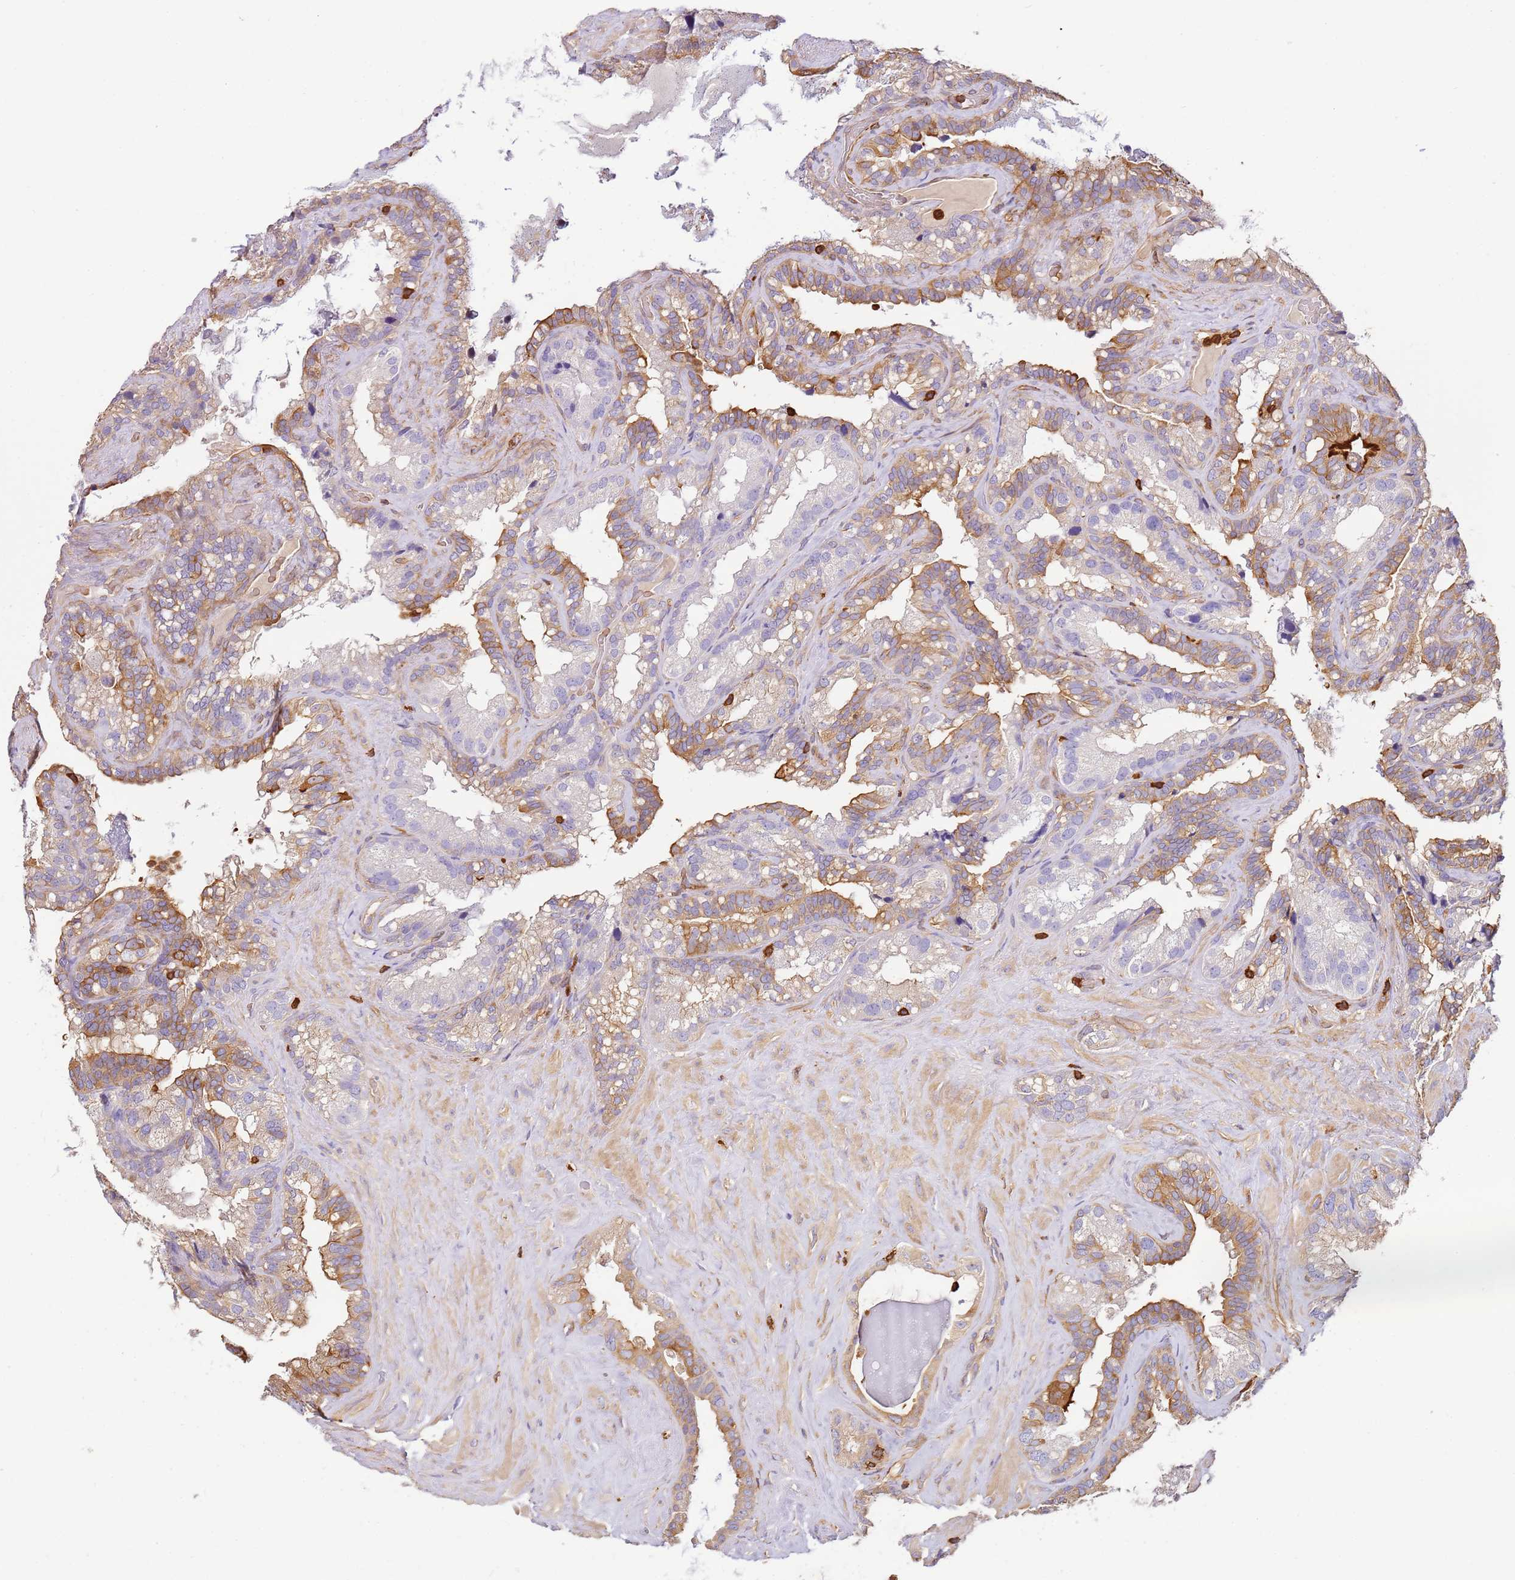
{"staining": {"intensity": "moderate", "quantity": "25%-75%", "location": "cytoplasmic/membranous"}, "tissue": "seminal vesicle", "cell_type": "Glandular cells", "image_type": "normal", "snomed": [{"axis": "morphology", "description": "Normal tissue, NOS"}, {"axis": "topography", "description": "Prostate"}, {"axis": "topography", "description": "Seminal veicle"}], "caption": "Moderate cytoplasmic/membranous staining for a protein is identified in approximately 25%-75% of glandular cells of benign seminal vesicle using IHC.", "gene": "OR6P1", "patient": {"sex": "male", "age": 68}}